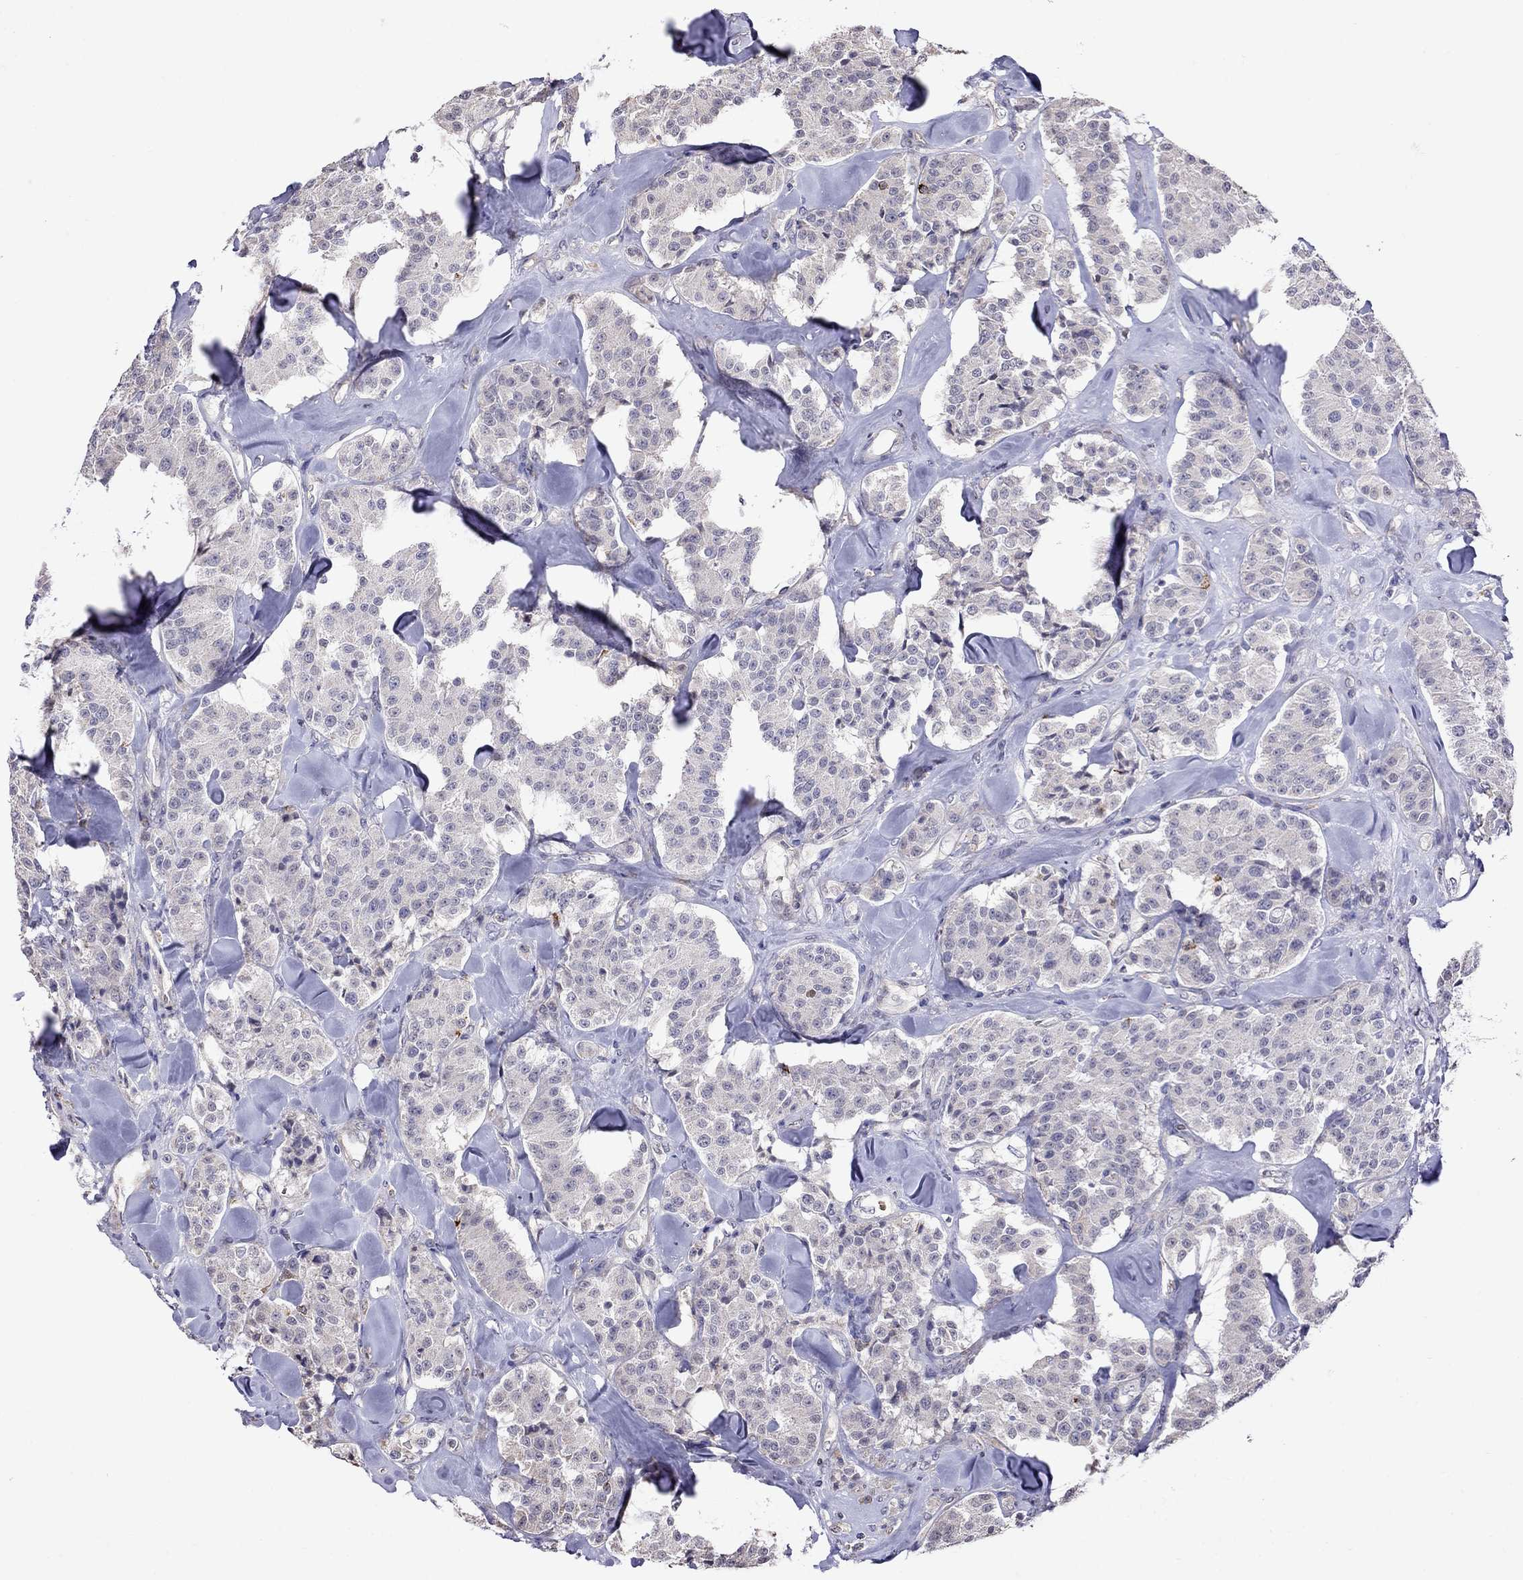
{"staining": {"intensity": "negative", "quantity": "none", "location": "none"}, "tissue": "carcinoid", "cell_type": "Tumor cells", "image_type": "cancer", "snomed": [{"axis": "morphology", "description": "Carcinoid, malignant, NOS"}, {"axis": "topography", "description": "Pancreas"}], "caption": "IHC histopathology image of carcinoid stained for a protein (brown), which exhibits no expression in tumor cells.", "gene": "ADAM28", "patient": {"sex": "male", "age": 41}}